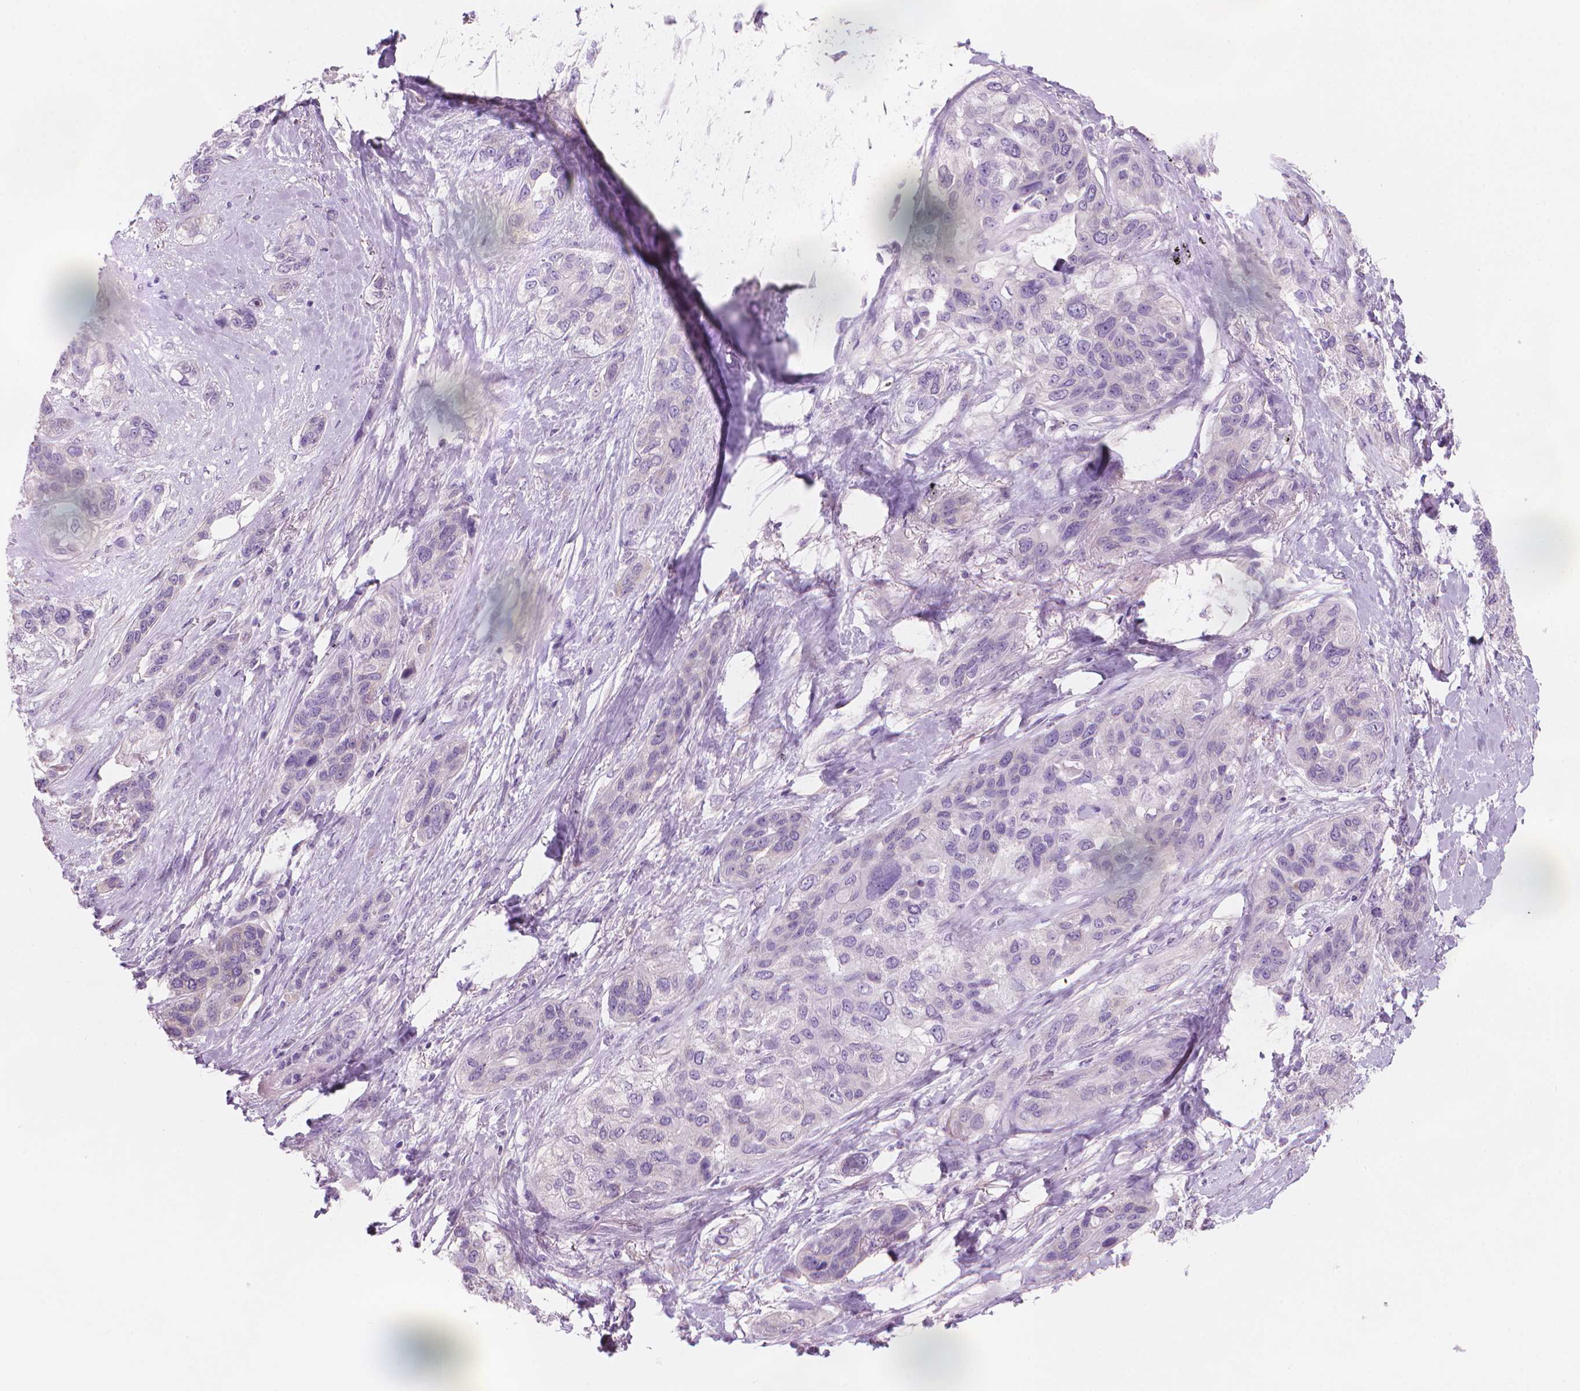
{"staining": {"intensity": "negative", "quantity": "none", "location": "none"}, "tissue": "lung cancer", "cell_type": "Tumor cells", "image_type": "cancer", "snomed": [{"axis": "morphology", "description": "Squamous cell carcinoma, NOS"}, {"axis": "topography", "description": "Lung"}], "caption": "Tumor cells show no significant protein expression in lung cancer (squamous cell carcinoma). The staining is performed using DAB brown chromogen with nuclei counter-stained in using hematoxylin.", "gene": "ENSG00000187186", "patient": {"sex": "female", "age": 70}}